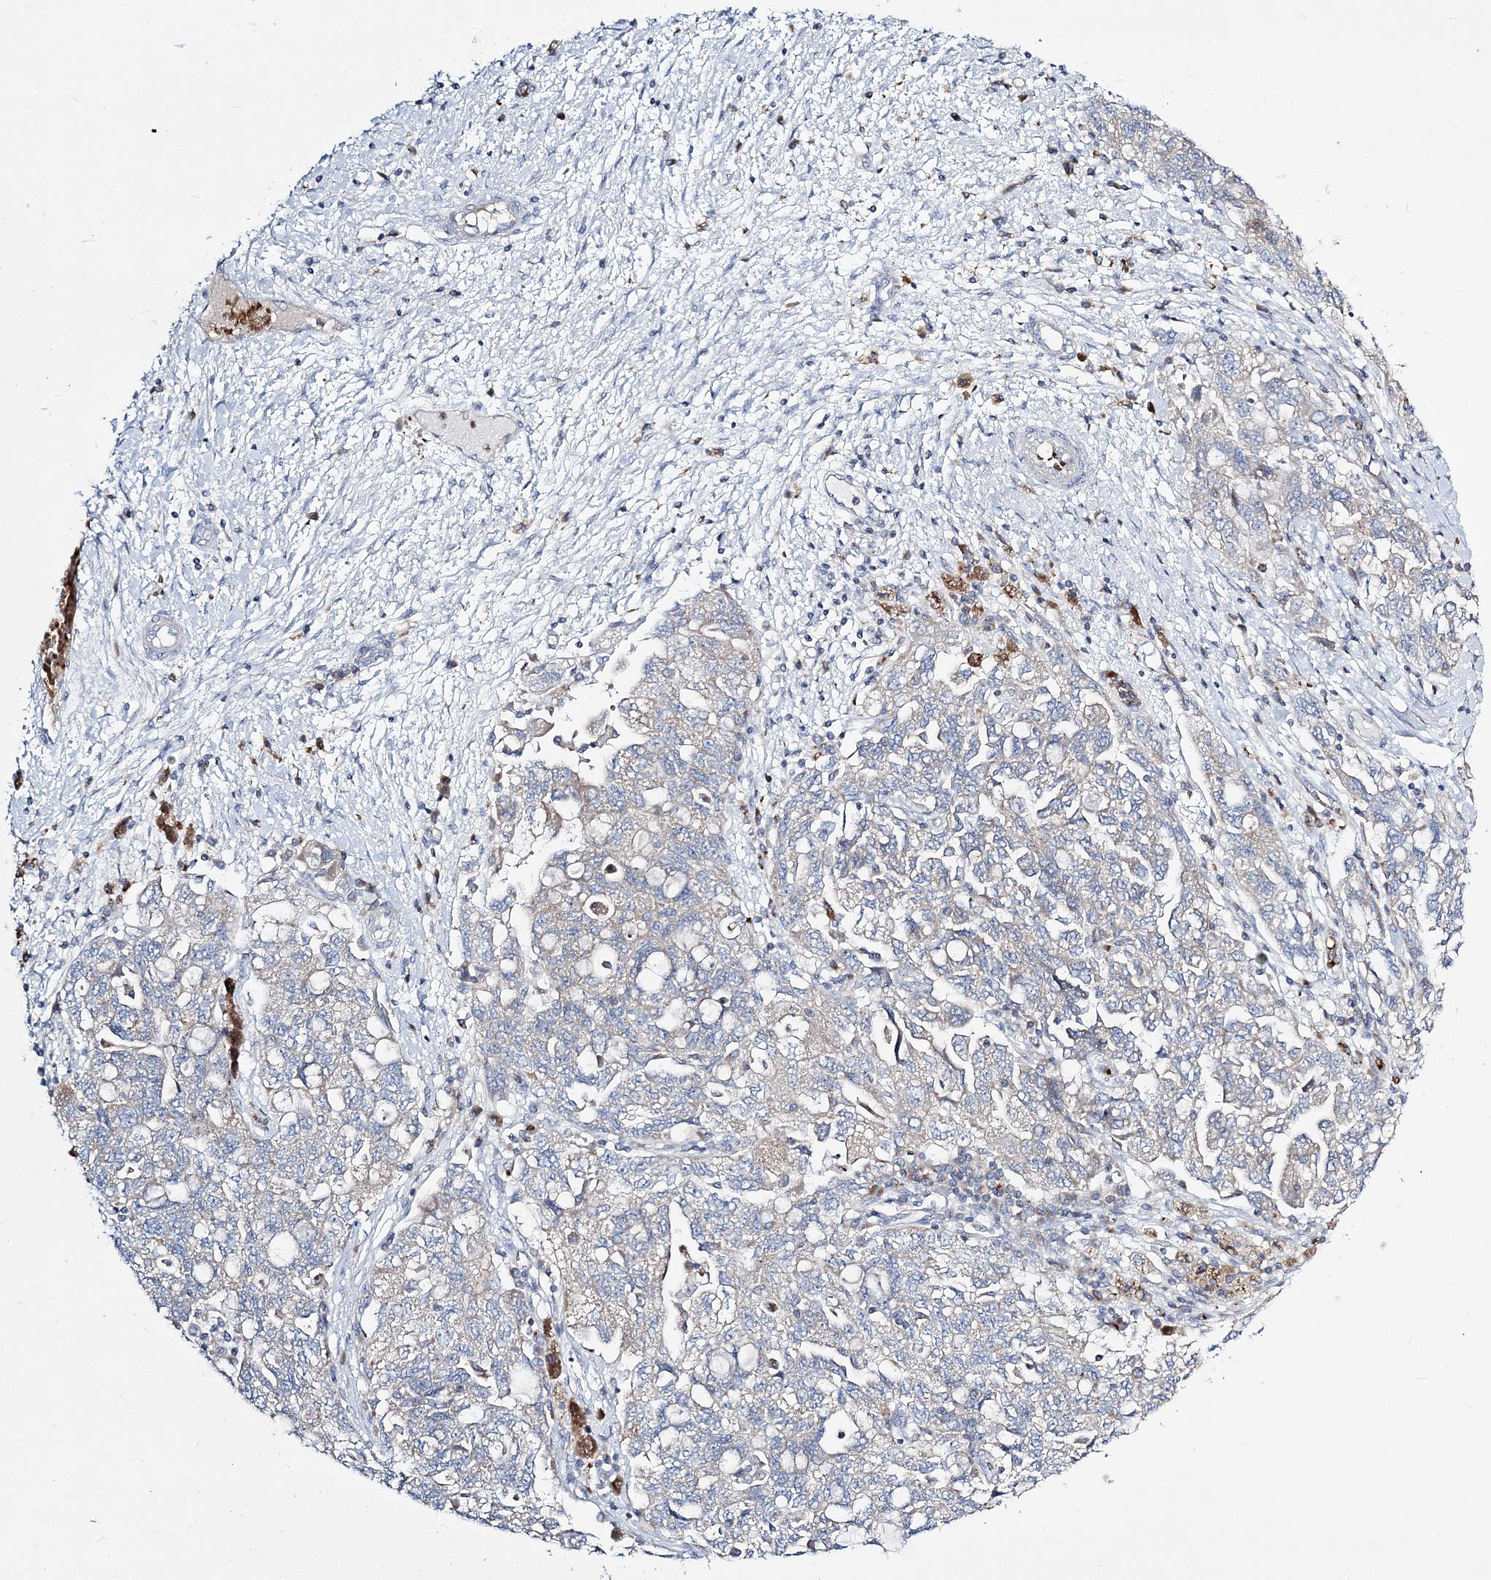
{"staining": {"intensity": "weak", "quantity": "<25%", "location": "cytoplasmic/membranous"}, "tissue": "ovarian cancer", "cell_type": "Tumor cells", "image_type": "cancer", "snomed": [{"axis": "morphology", "description": "Carcinoma, NOS"}, {"axis": "morphology", "description": "Cystadenocarcinoma, serous, NOS"}, {"axis": "topography", "description": "Ovary"}], "caption": "This image is of serous cystadenocarcinoma (ovarian) stained with IHC to label a protein in brown with the nuclei are counter-stained blue. There is no positivity in tumor cells.", "gene": "ATP11B", "patient": {"sex": "female", "age": 69}}